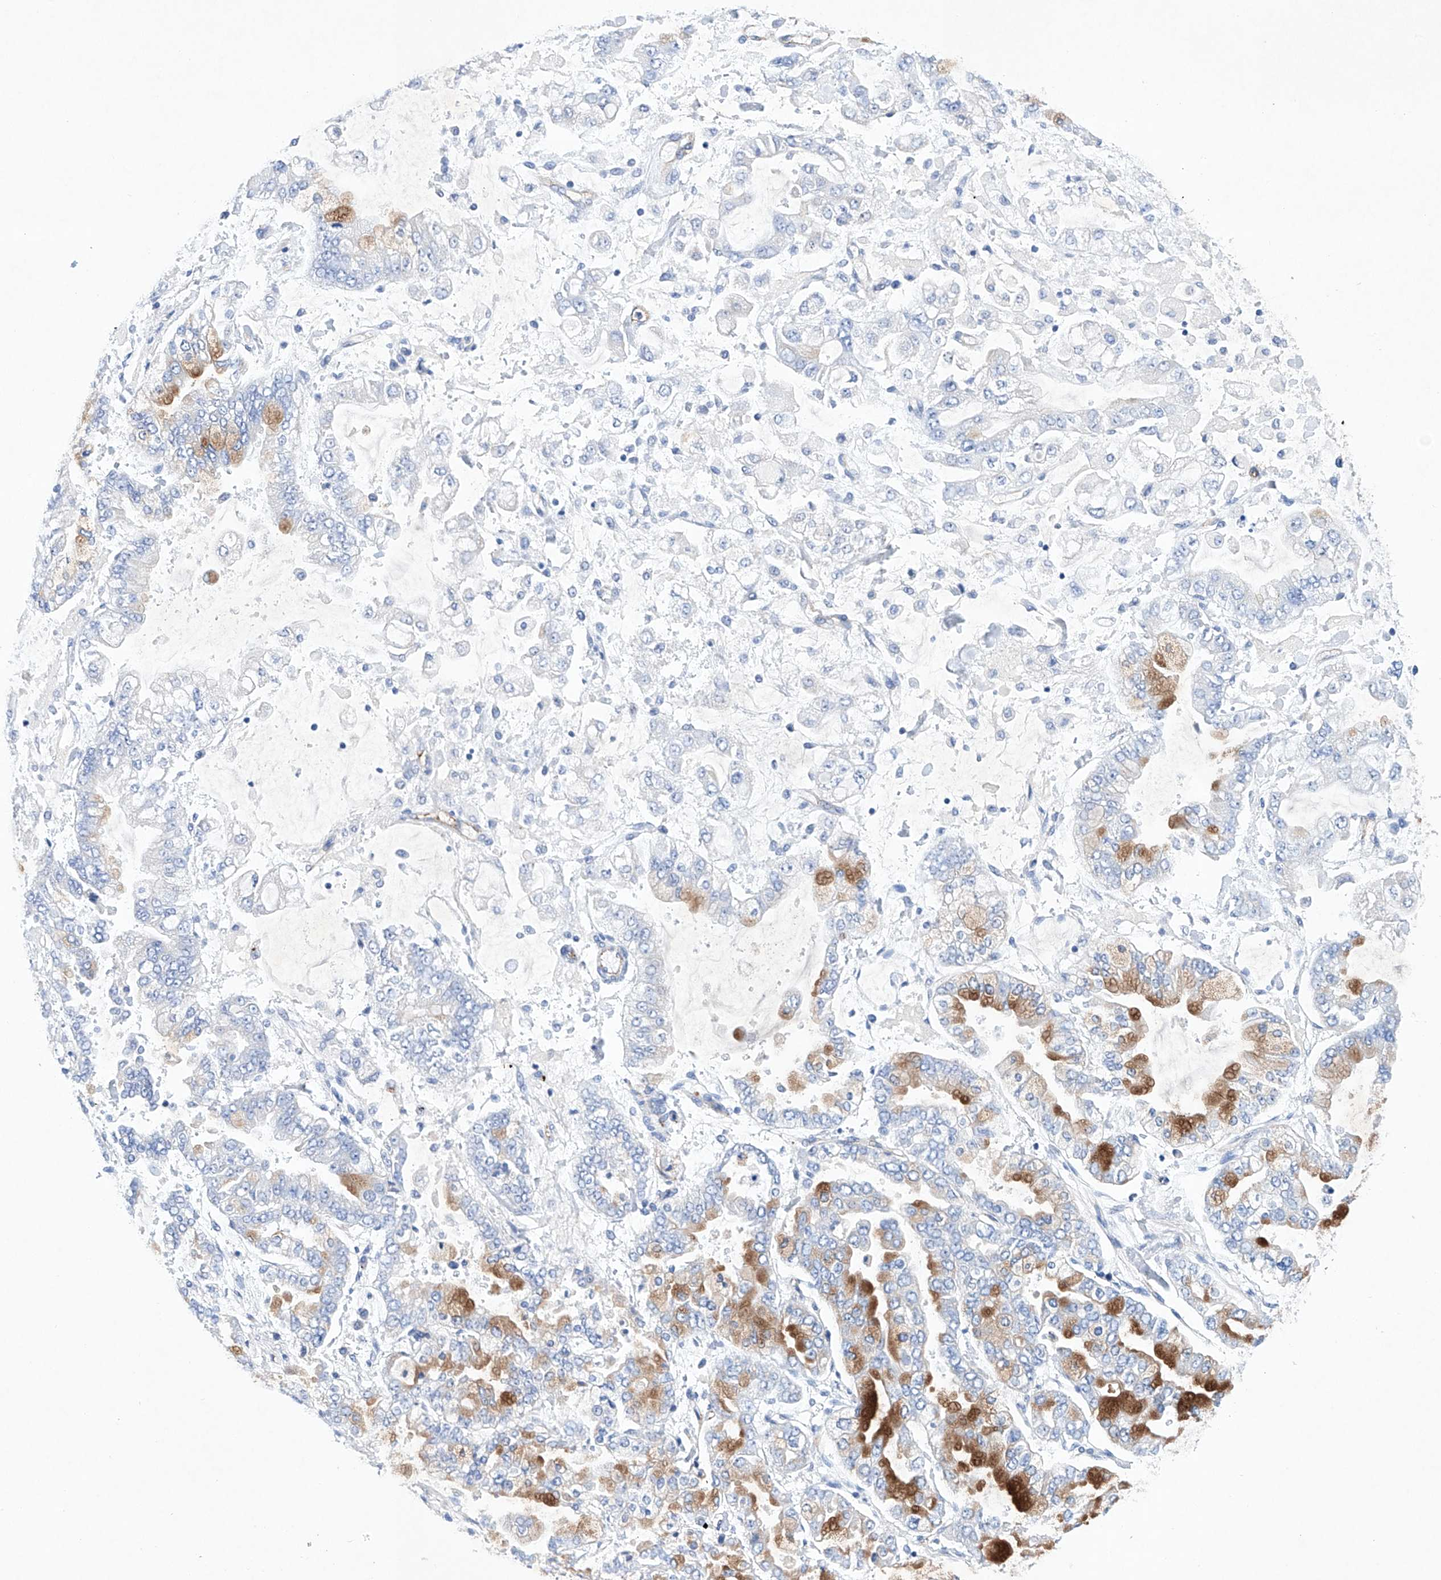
{"staining": {"intensity": "strong", "quantity": "25%-75%", "location": "cytoplasmic/membranous"}, "tissue": "stomach cancer", "cell_type": "Tumor cells", "image_type": "cancer", "snomed": [{"axis": "morphology", "description": "Normal tissue, NOS"}, {"axis": "morphology", "description": "Adenocarcinoma, NOS"}, {"axis": "topography", "description": "Stomach, upper"}, {"axis": "topography", "description": "Stomach"}], "caption": "Immunohistochemistry (DAB) staining of stomach adenocarcinoma displays strong cytoplasmic/membranous protein positivity in about 25%-75% of tumor cells. (DAB (3,3'-diaminobenzidine) IHC, brown staining for protein, blue staining for nuclei).", "gene": "ETV7", "patient": {"sex": "male", "age": 76}}